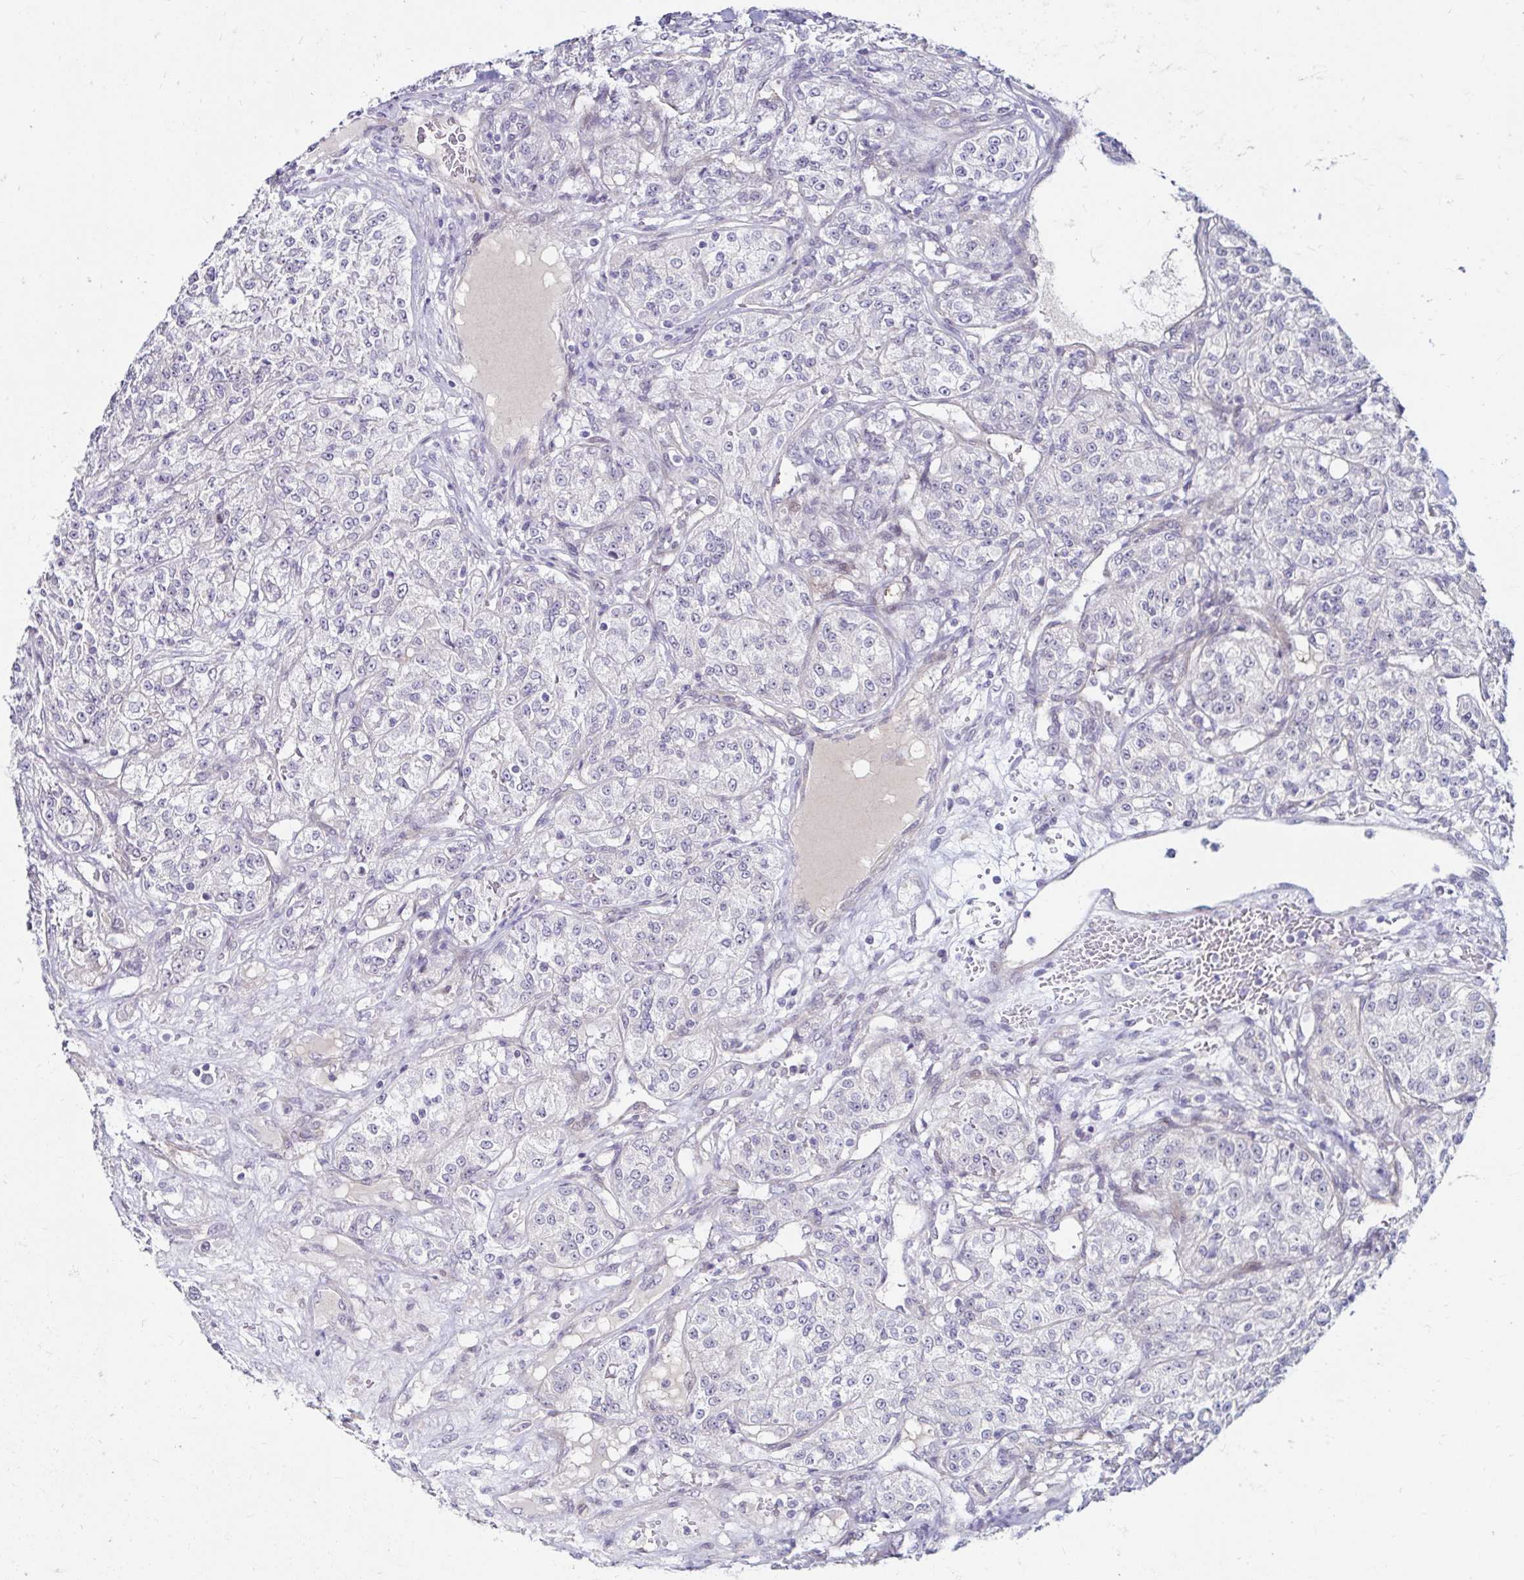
{"staining": {"intensity": "negative", "quantity": "none", "location": "none"}, "tissue": "renal cancer", "cell_type": "Tumor cells", "image_type": "cancer", "snomed": [{"axis": "morphology", "description": "Adenocarcinoma, NOS"}, {"axis": "topography", "description": "Kidney"}], "caption": "Immunohistochemical staining of adenocarcinoma (renal) shows no significant staining in tumor cells. (Stains: DAB immunohistochemistry (IHC) with hematoxylin counter stain, Microscopy: brightfield microscopy at high magnification).", "gene": "GUCY1A1", "patient": {"sex": "female", "age": 63}}